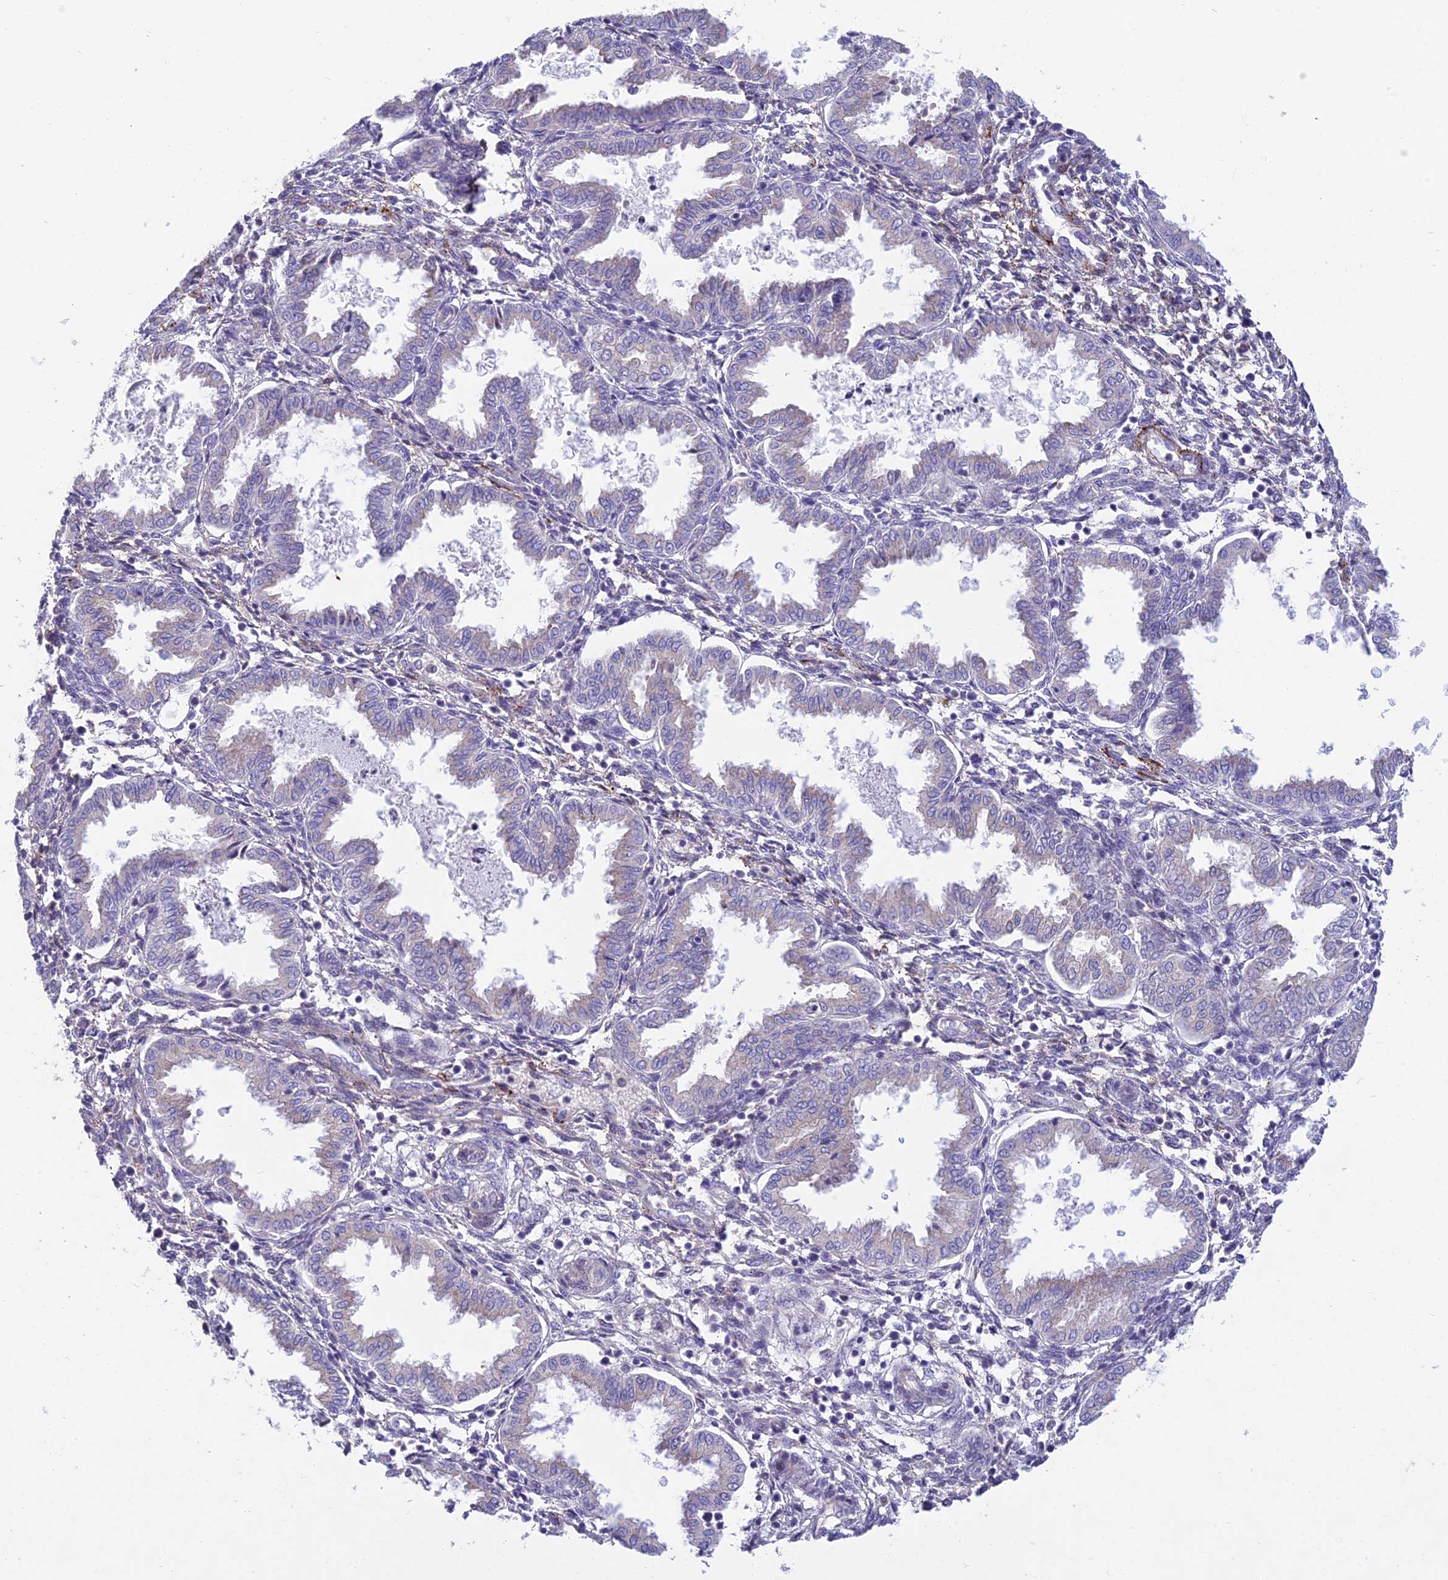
{"staining": {"intensity": "negative", "quantity": "none", "location": "none"}, "tissue": "endometrium", "cell_type": "Cells in endometrial stroma", "image_type": "normal", "snomed": [{"axis": "morphology", "description": "Normal tissue, NOS"}, {"axis": "topography", "description": "Endometrium"}], "caption": "An immunohistochemistry photomicrograph of unremarkable endometrium is shown. There is no staining in cells in endometrial stroma of endometrium. The staining is performed using DAB brown chromogen with nuclei counter-stained in using hematoxylin.", "gene": "DUS2", "patient": {"sex": "female", "age": 33}}